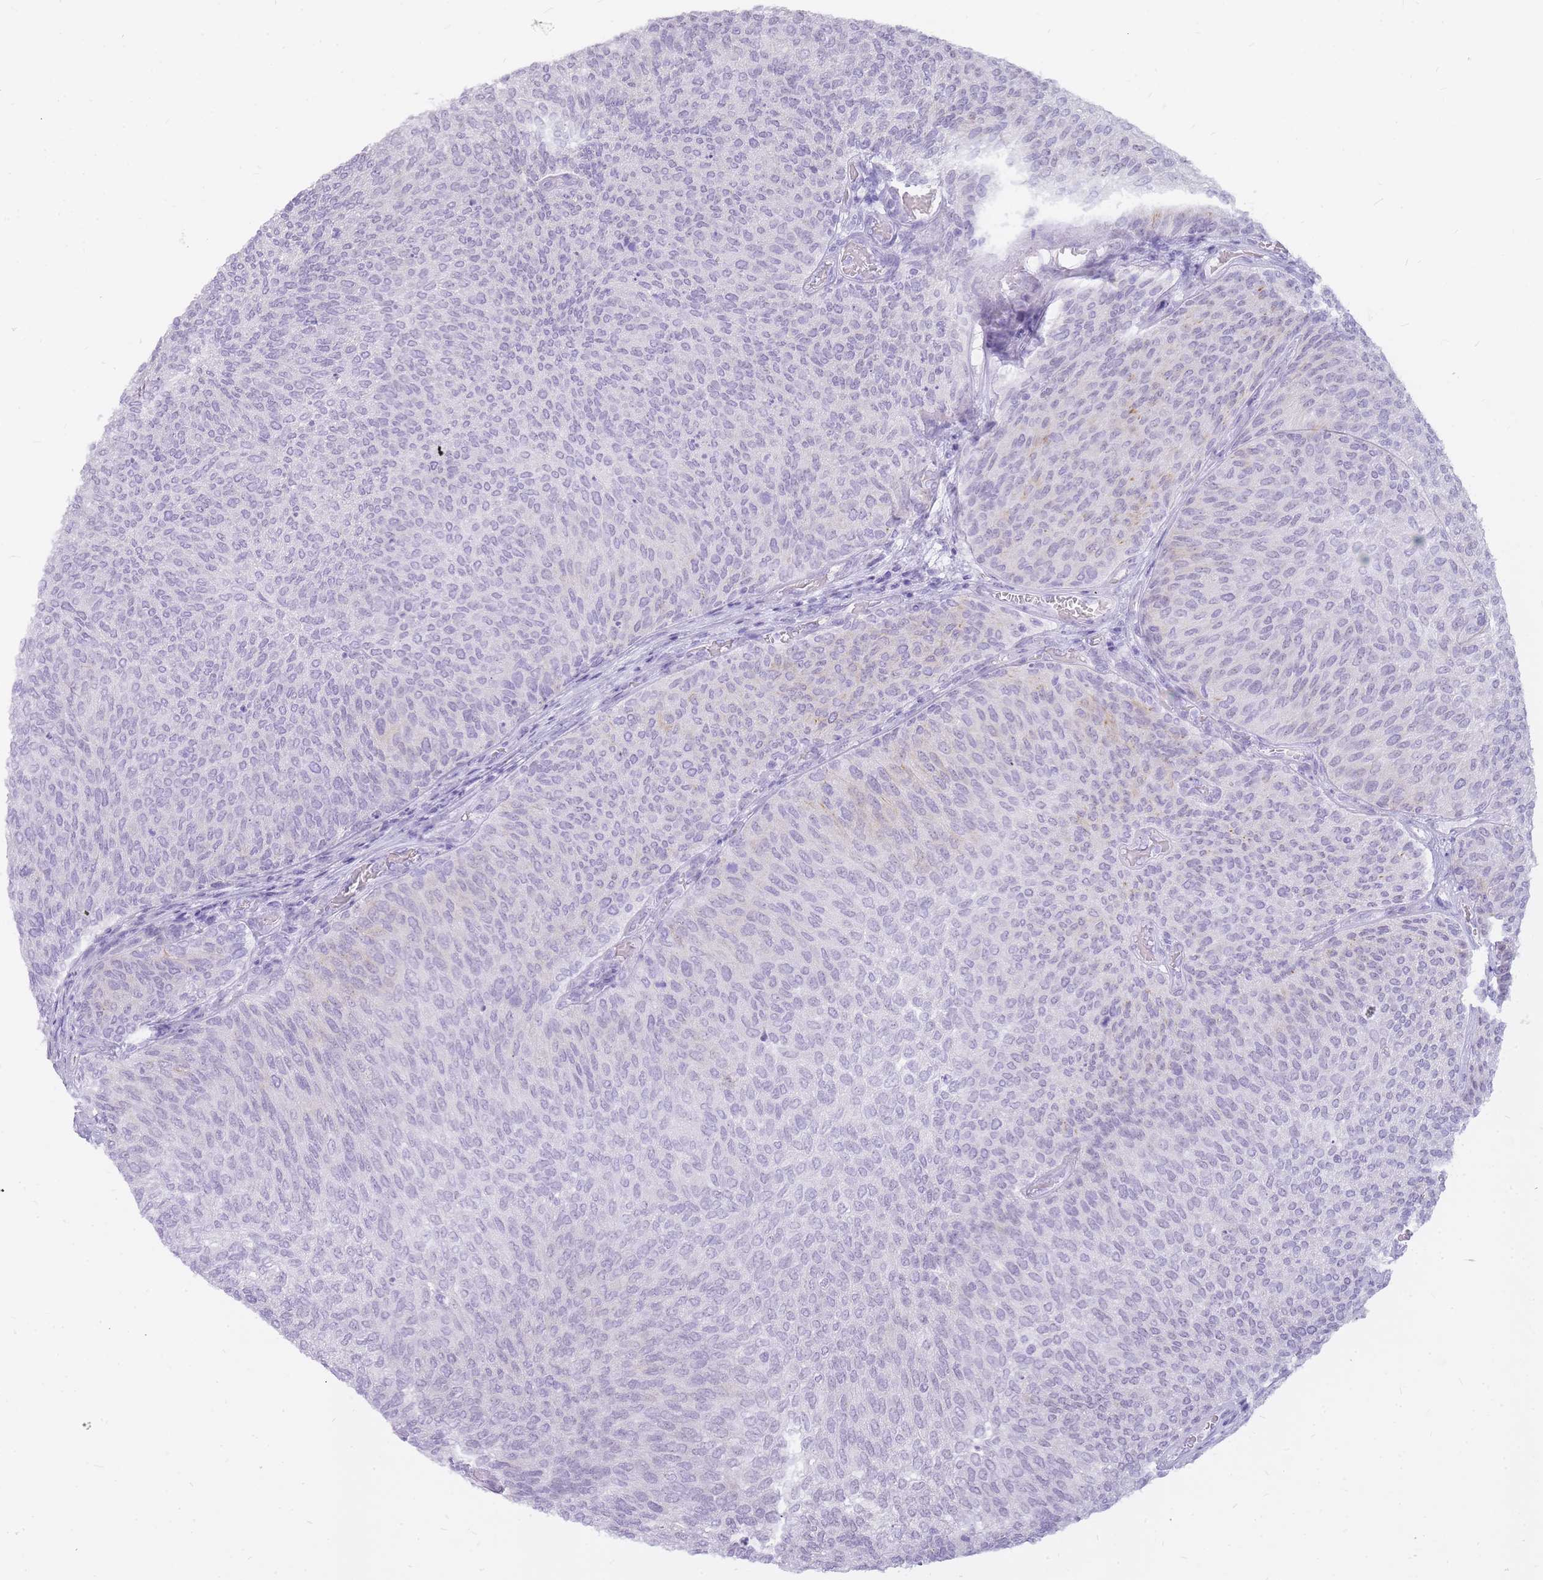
{"staining": {"intensity": "negative", "quantity": "none", "location": "none"}, "tissue": "urothelial cancer", "cell_type": "Tumor cells", "image_type": "cancer", "snomed": [{"axis": "morphology", "description": "Urothelial carcinoma, Low grade"}, {"axis": "topography", "description": "Urinary bladder"}], "caption": "IHC micrograph of human urothelial cancer stained for a protein (brown), which demonstrates no positivity in tumor cells. (Stains: DAB immunohistochemistry (IHC) with hematoxylin counter stain, Microscopy: brightfield microscopy at high magnification).", "gene": "INS", "patient": {"sex": "female", "age": 79}}